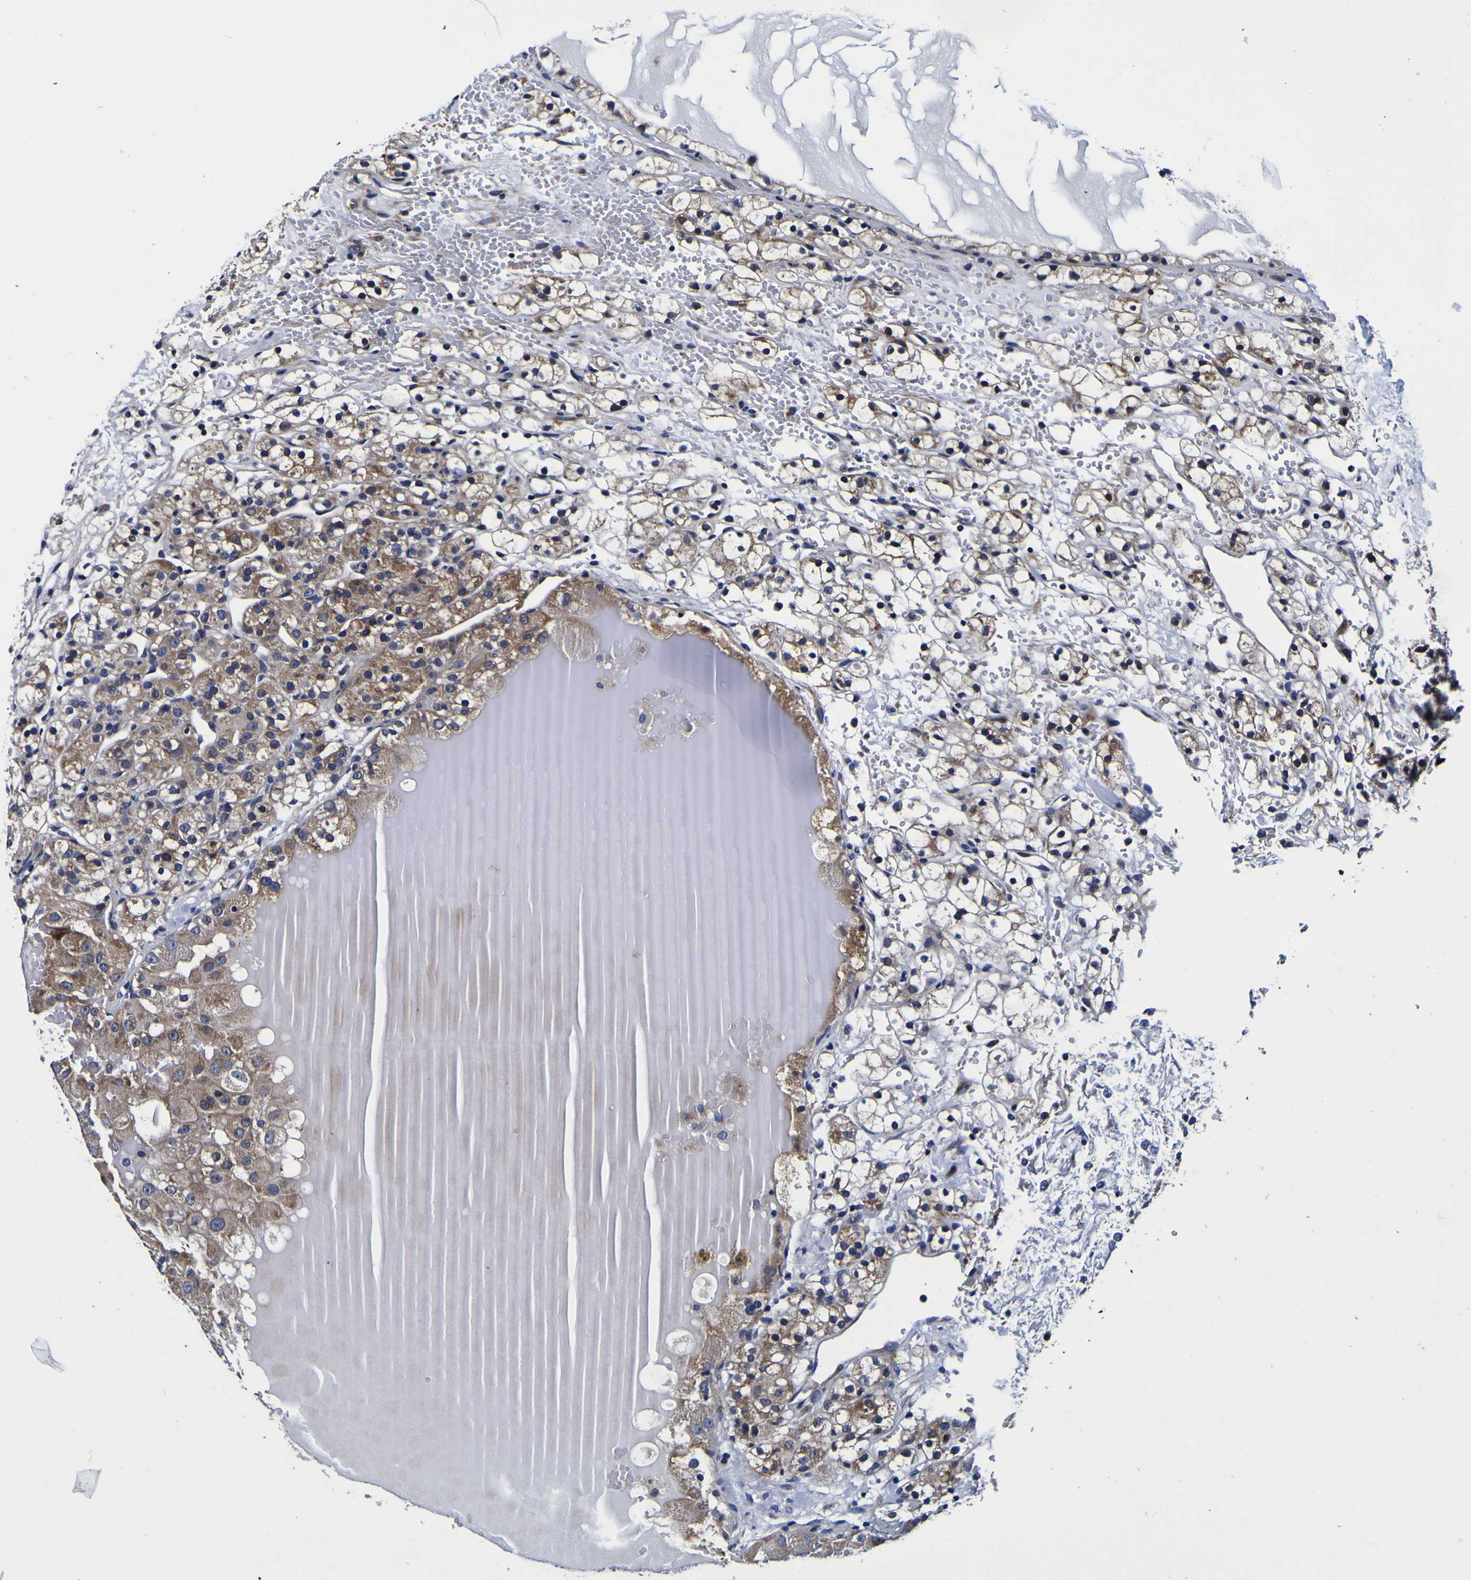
{"staining": {"intensity": "moderate", "quantity": "25%-75%", "location": "cytoplasmic/membranous"}, "tissue": "renal cancer", "cell_type": "Tumor cells", "image_type": "cancer", "snomed": [{"axis": "morphology", "description": "Adenocarcinoma, NOS"}, {"axis": "topography", "description": "Kidney"}], "caption": "Renal cancer was stained to show a protein in brown. There is medium levels of moderate cytoplasmic/membranous positivity in about 25%-75% of tumor cells.", "gene": "PDLIM4", "patient": {"sex": "male", "age": 61}}